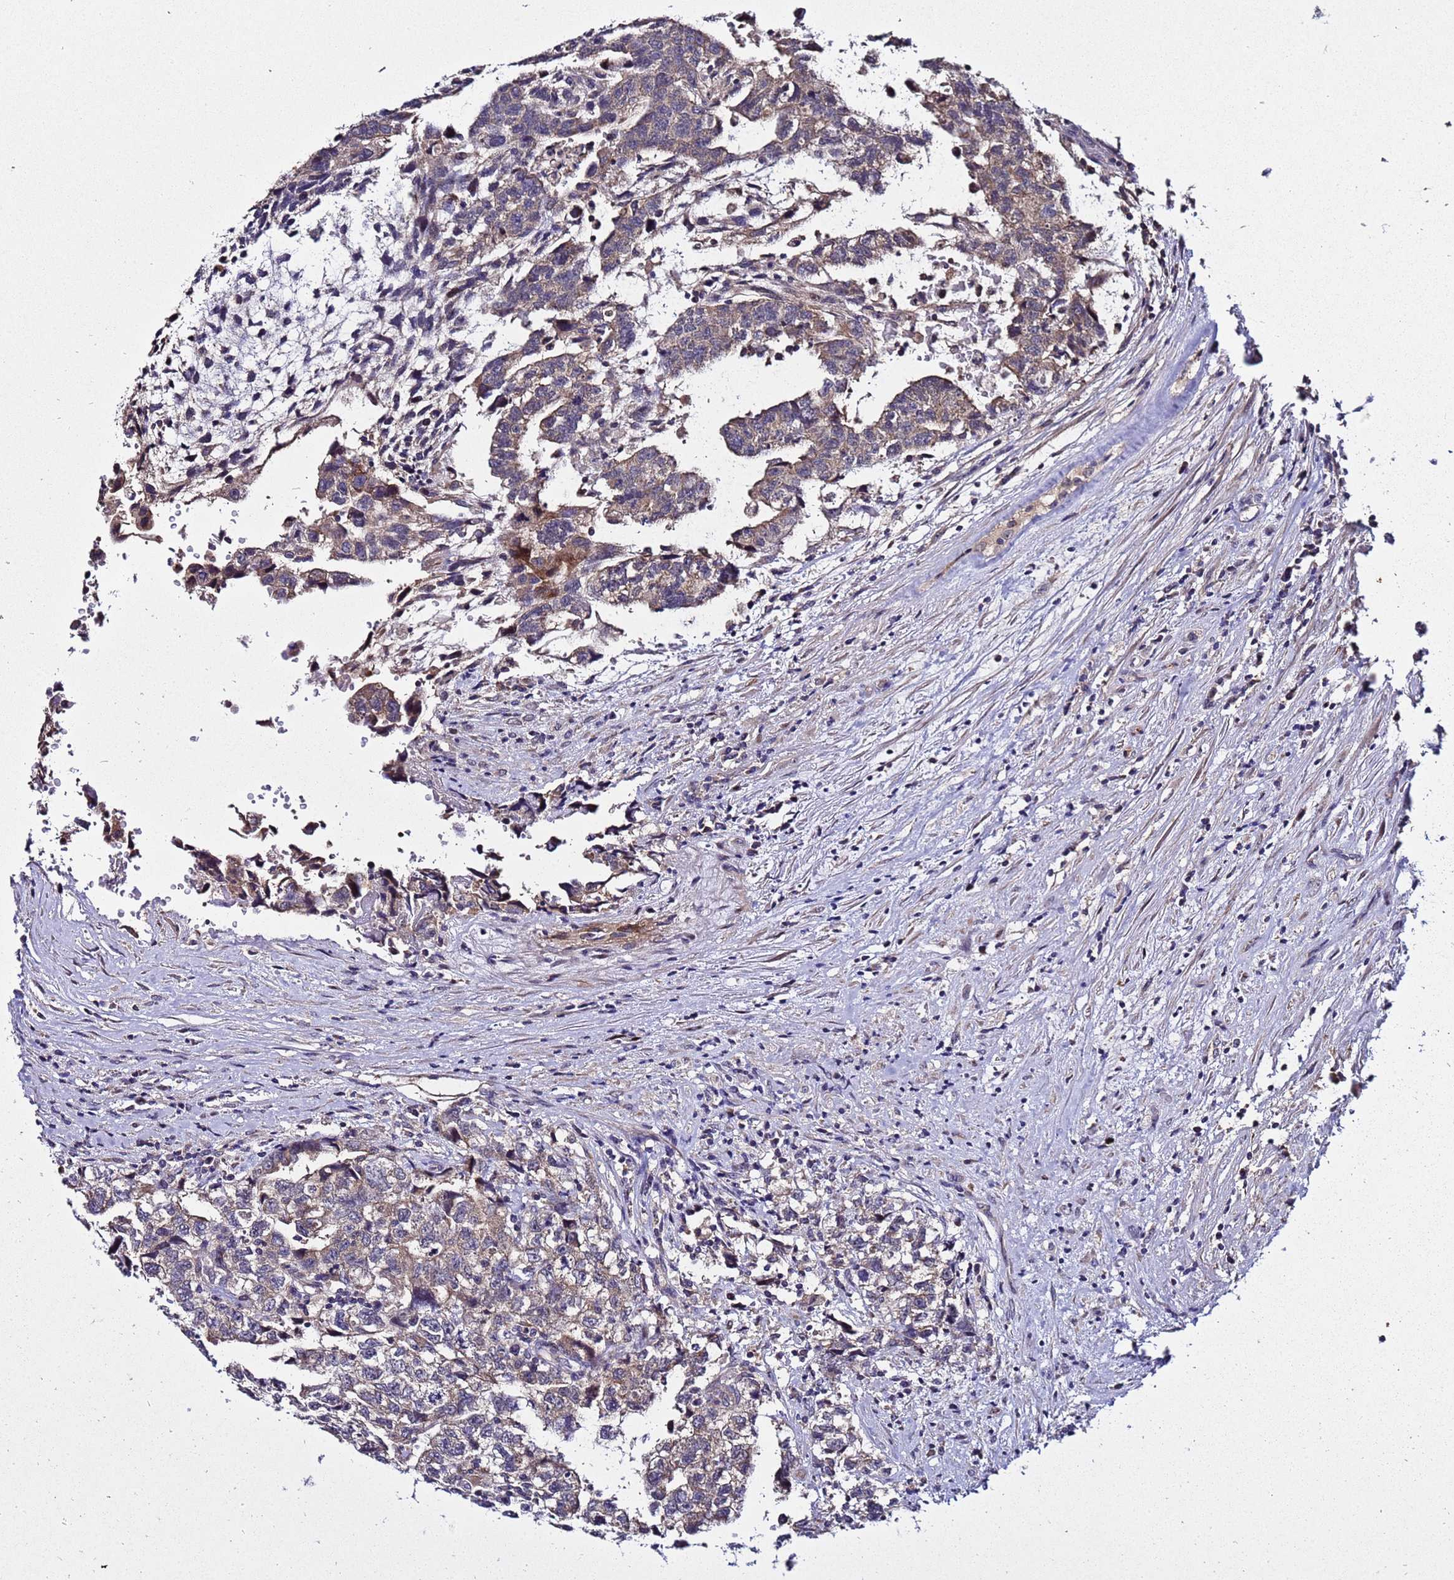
{"staining": {"intensity": "weak", "quantity": "25%-75%", "location": "cytoplasmic/membranous"}, "tissue": "testis cancer", "cell_type": "Tumor cells", "image_type": "cancer", "snomed": [{"axis": "morphology", "description": "Carcinoma, Embryonal, NOS"}, {"axis": "topography", "description": "Testis"}], "caption": "Weak cytoplasmic/membranous protein staining is appreciated in approximately 25%-75% of tumor cells in embryonal carcinoma (testis).", "gene": "PLXDC2", "patient": {"sex": "male", "age": 36}}